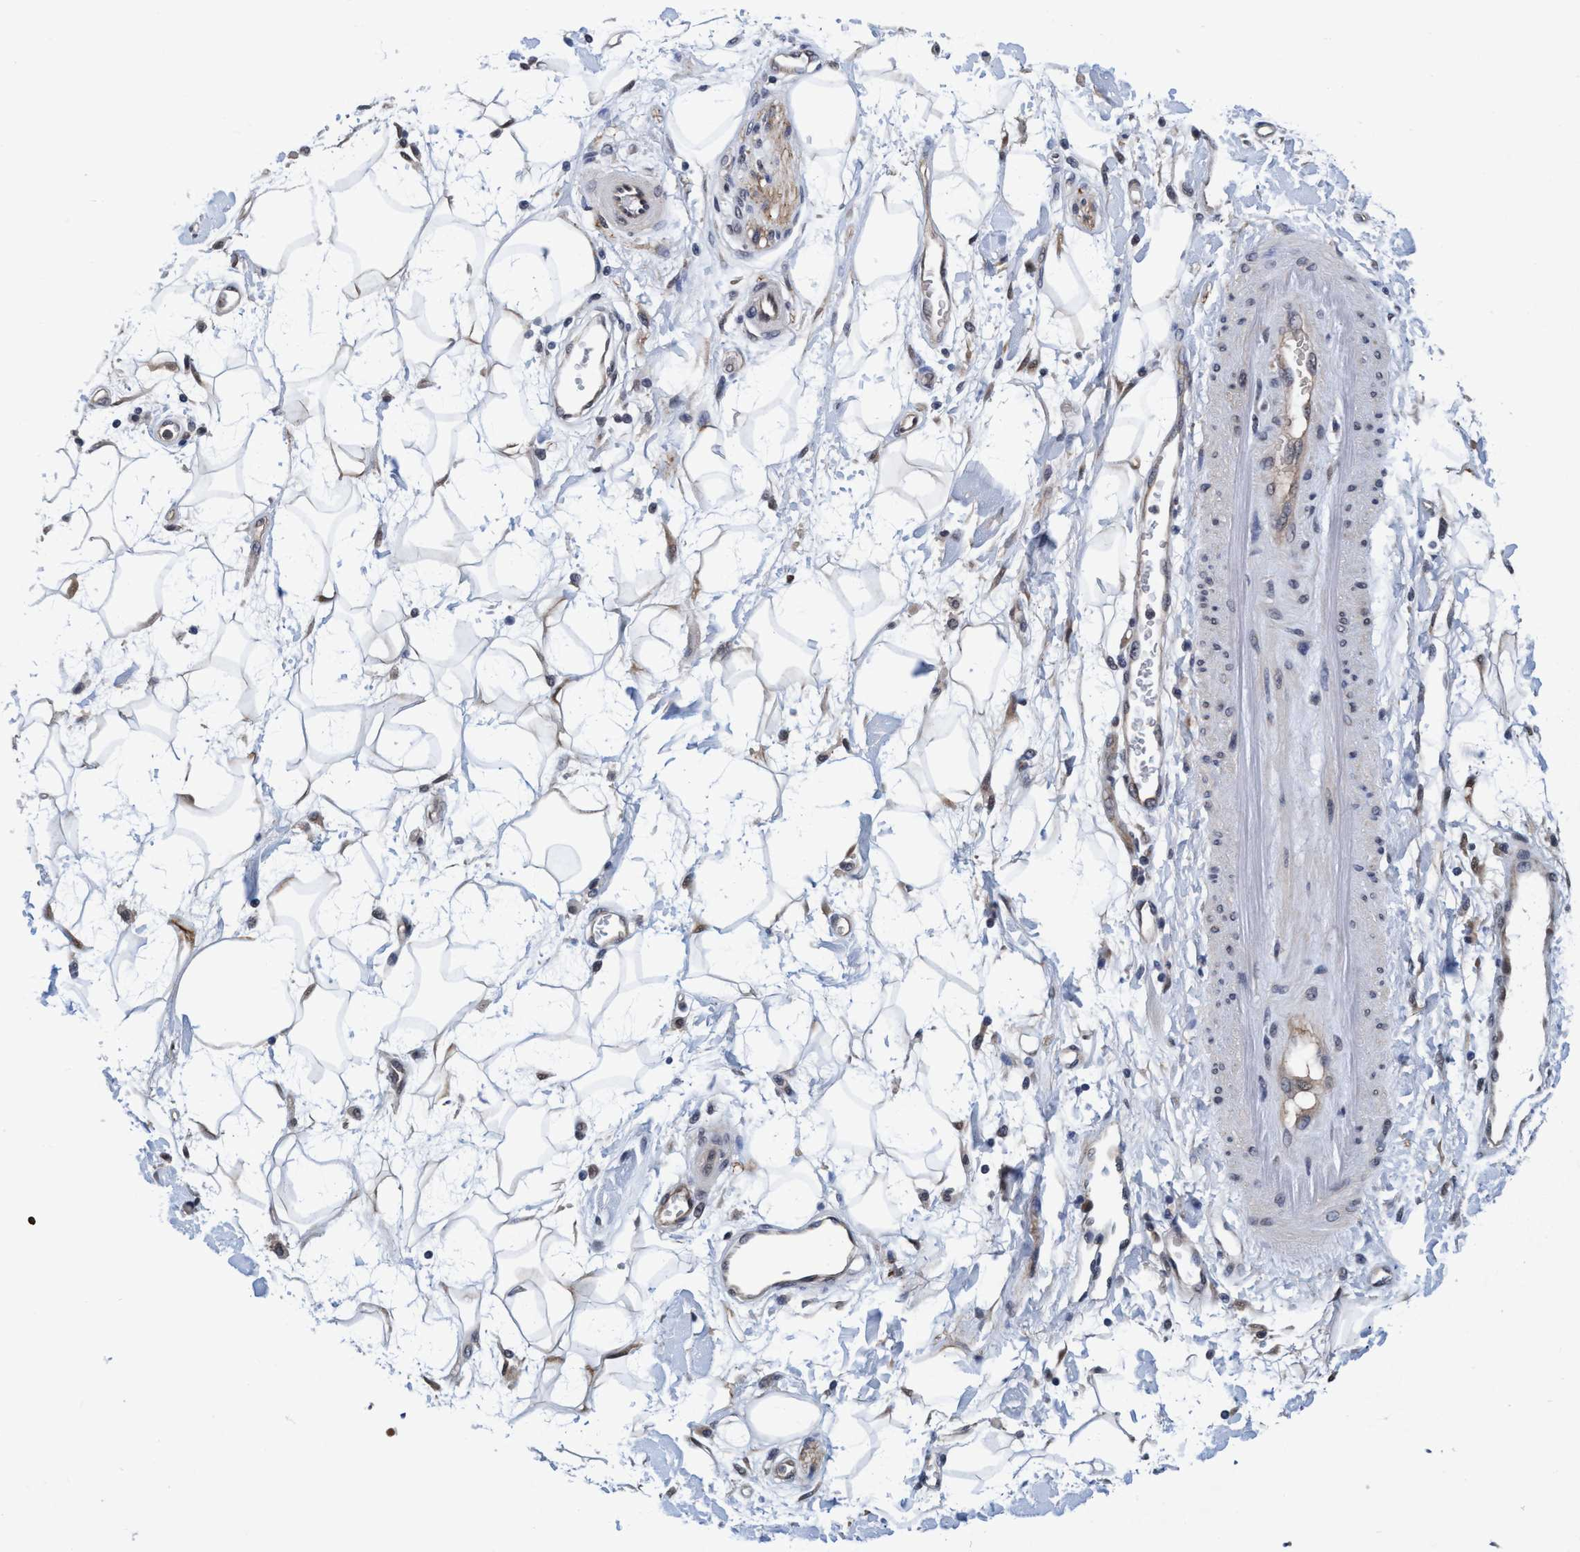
{"staining": {"intensity": "negative", "quantity": "none", "location": "none"}, "tissue": "adipose tissue", "cell_type": "Adipocytes", "image_type": "normal", "snomed": [{"axis": "morphology", "description": "Normal tissue, NOS"}, {"axis": "morphology", "description": "Adenocarcinoma, NOS"}, {"axis": "topography", "description": "Duodenum"}, {"axis": "topography", "description": "Peripheral nerve tissue"}], "caption": "Immunohistochemistry image of normal adipose tissue: adipose tissue stained with DAB reveals no significant protein staining in adipocytes.", "gene": "PSMD12", "patient": {"sex": "female", "age": 60}}